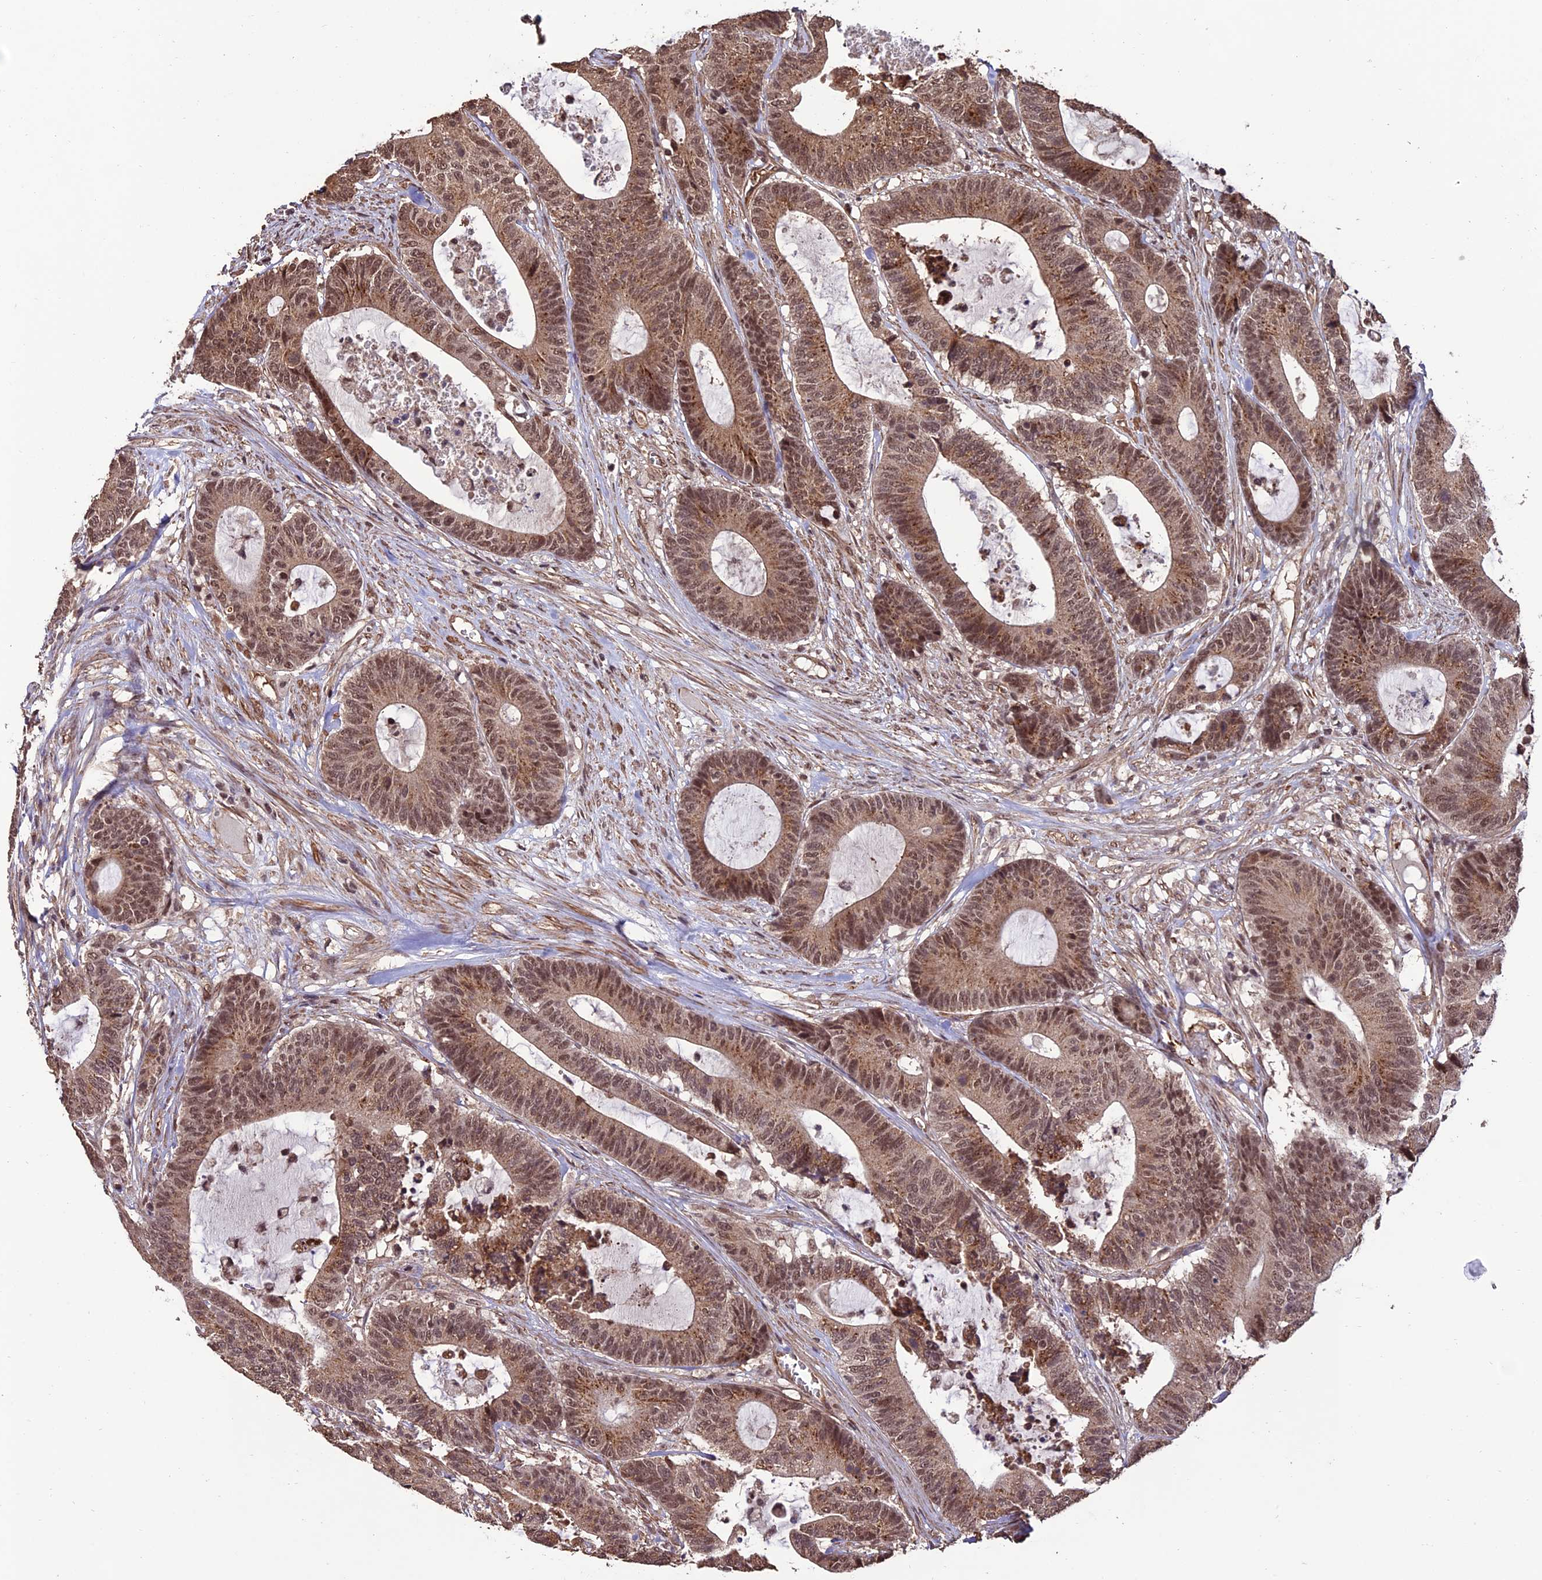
{"staining": {"intensity": "moderate", "quantity": ">75%", "location": "cytoplasmic/membranous,nuclear"}, "tissue": "colorectal cancer", "cell_type": "Tumor cells", "image_type": "cancer", "snomed": [{"axis": "morphology", "description": "Adenocarcinoma, NOS"}, {"axis": "topography", "description": "Colon"}], "caption": "Colorectal adenocarcinoma stained with DAB immunohistochemistry (IHC) shows medium levels of moderate cytoplasmic/membranous and nuclear staining in approximately >75% of tumor cells. The staining was performed using DAB (3,3'-diaminobenzidine), with brown indicating positive protein expression. Nuclei are stained blue with hematoxylin.", "gene": "CABIN1", "patient": {"sex": "female", "age": 84}}